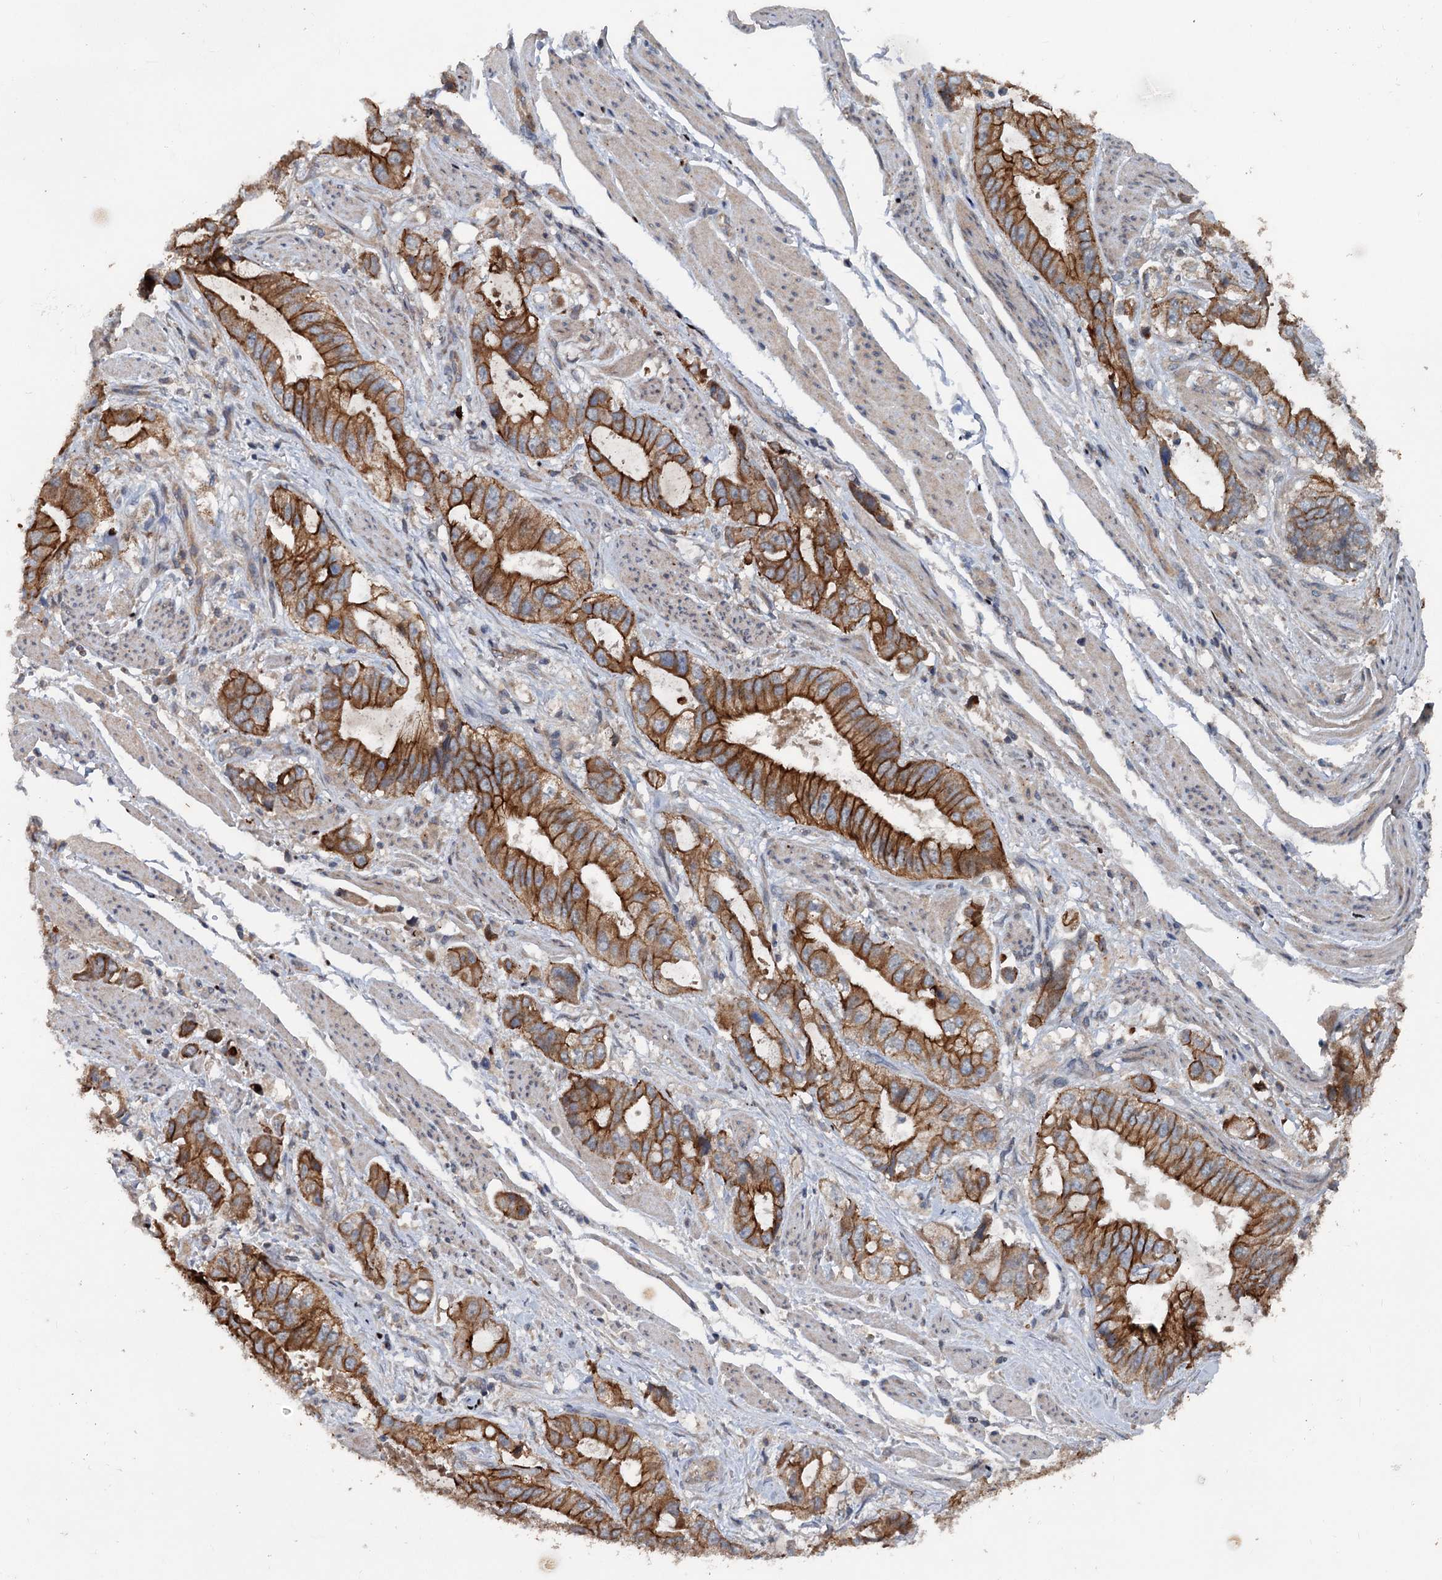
{"staining": {"intensity": "strong", "quantity": ">75%", "location": "cytoplasmic/membranous"}, "tissue": "stomach cancer", "cell_type": "Tumor cells", "image_type": "cancer", "snomed": [{"axis": "morphology", "description": "Adenocarcinoma, NOS"}, {"axis": "topography", "description": "Stomach"}], "caption": "Immunohistochemical staining of stomach adenocarcinoma shows high levels of strong cytoplasmic/membranous protein staining in approximately >75% of tumor cells.", "gene": "N4BP2L2", "patient": {"sex": "male", "age": 62}}